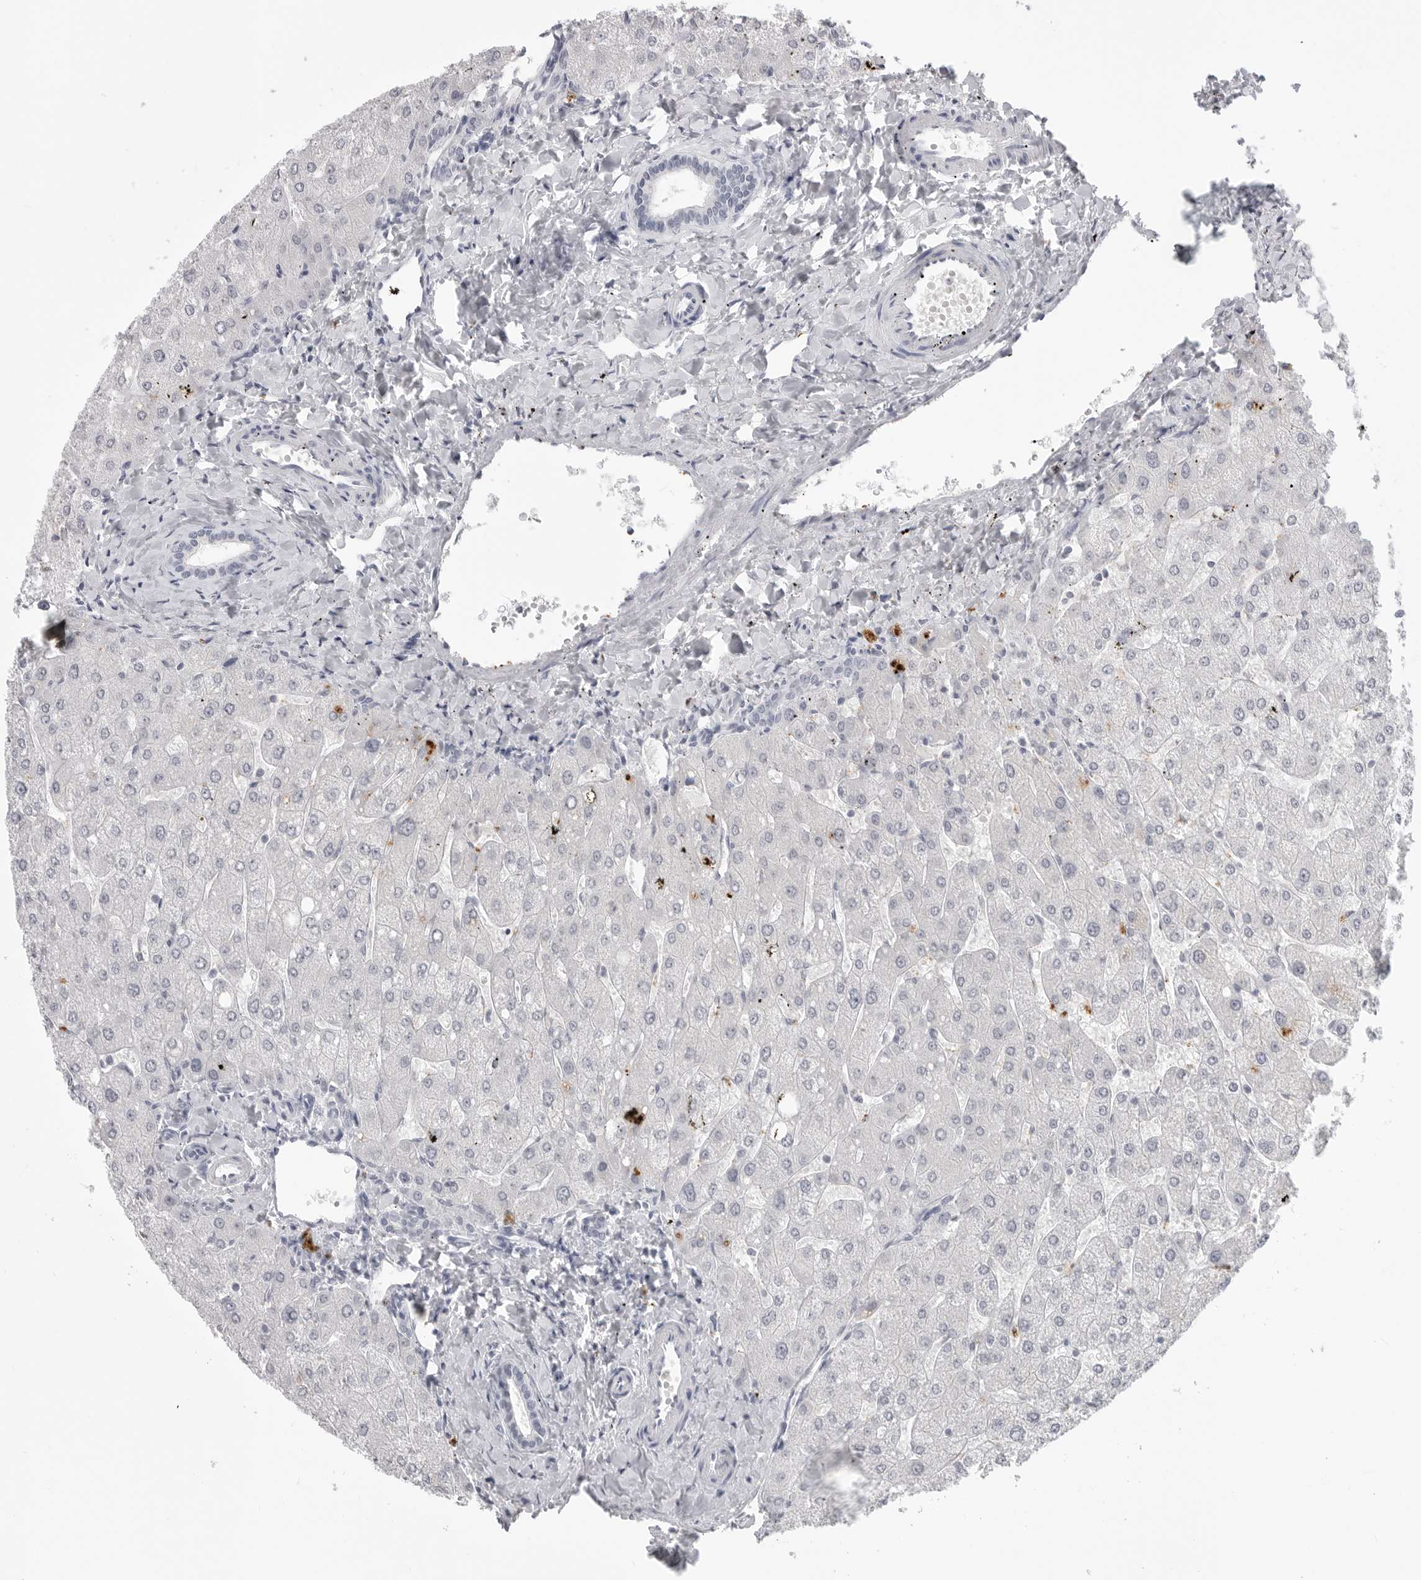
{"staining": {"intensity": "negative", "quantity": "none", "location": "none"}, "tissue": "liver", "cell_type": "Cholangiocytes", "image_type": "normal", "snomed": [{"axis": "morphology", "description": "Normal tissue, NOS"}, {"axis": "topography", "description": "Liver"}], "caption": "Micrograph shows no protein staining in cholangiocytes of benign liver.", "gene": "PRSS1", "patient": {"sex": "male", "age": 55}}